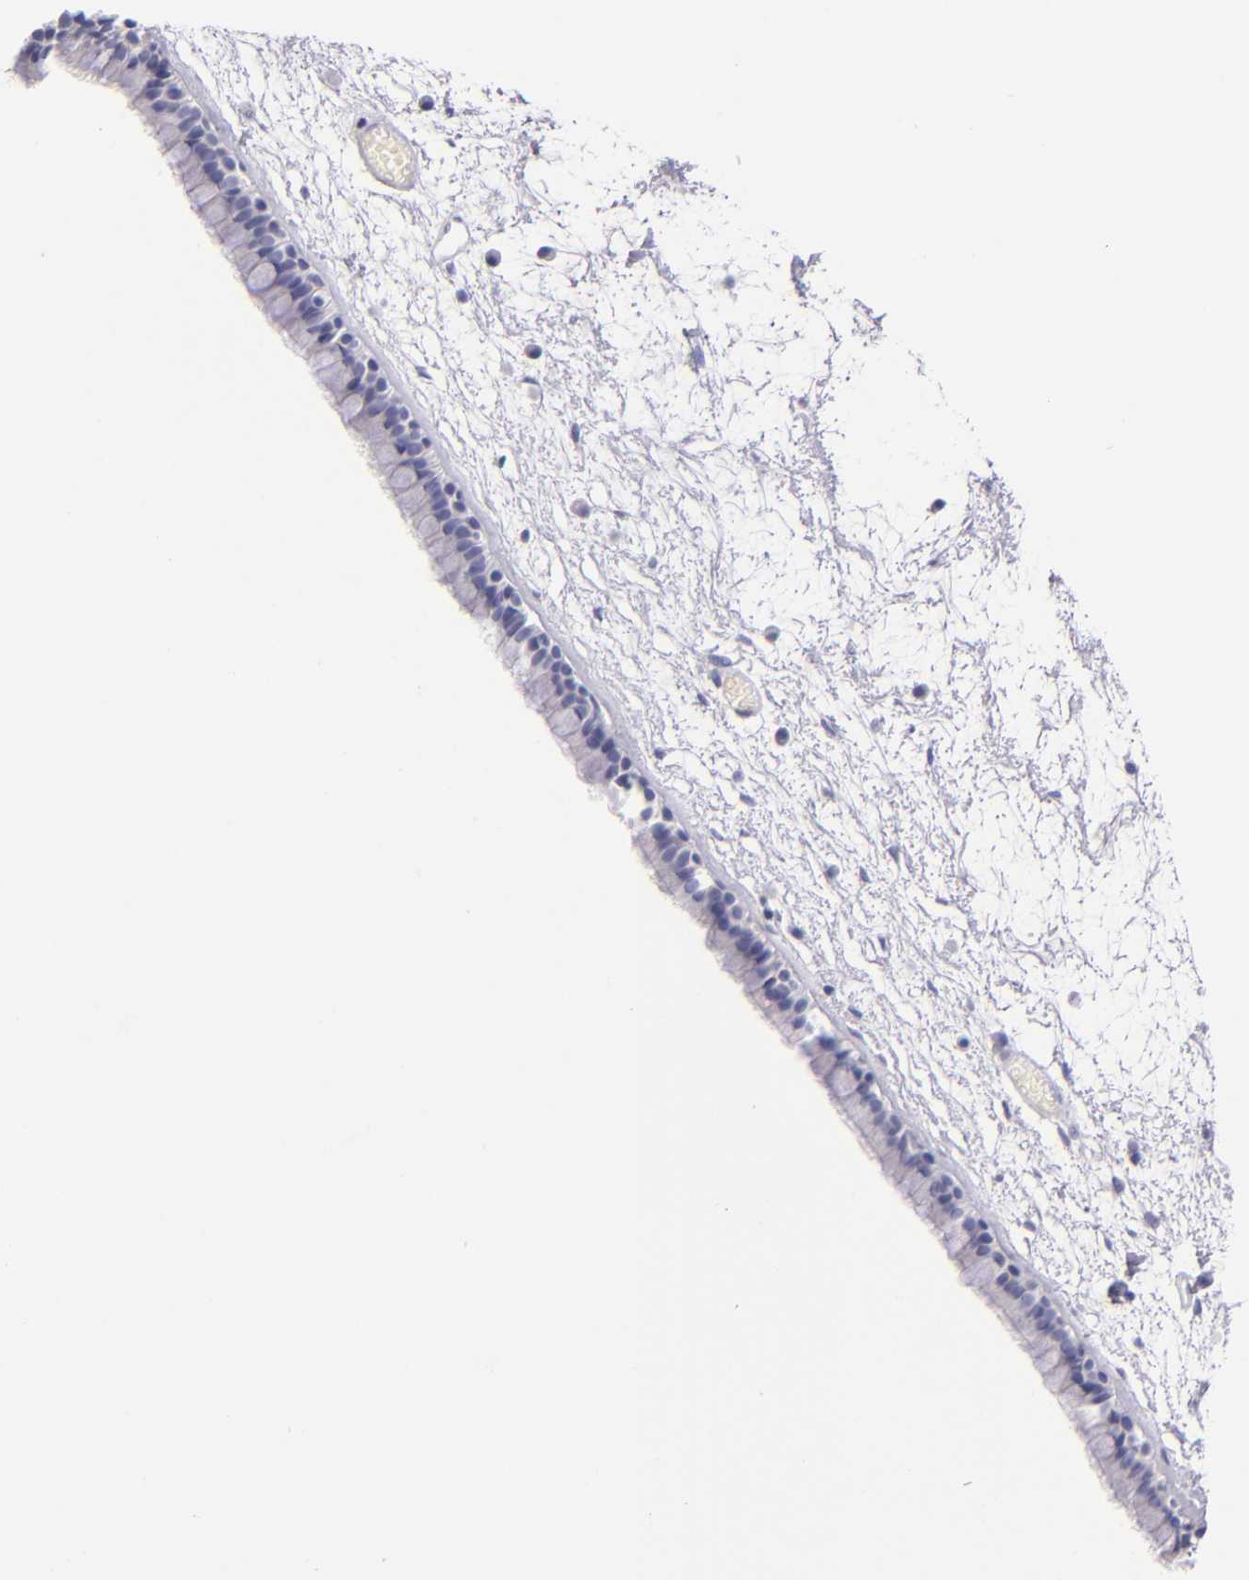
{"staining": {"intensity": "negative", "quantity": "none", "location": "none"}, "tissue": "nasopharynx", "cell_type": "Respiratory epithelial cells", "image_type": "normal", "snomed": [{"axis": "morphology", "description": "Normal tissue, NOS"}, {"axis": "morphology", "description": "Inflammation, NOS"}, {"axis": "topography", "description": "Nasopharynx"}], "caption": "The histopathology image displays no significant expression in respiratory epithelial cells of nasopharynx. Nuclei are stained in blue.", "gene": "GP1BA", "patient": {"sex": "male", "age": 48}}